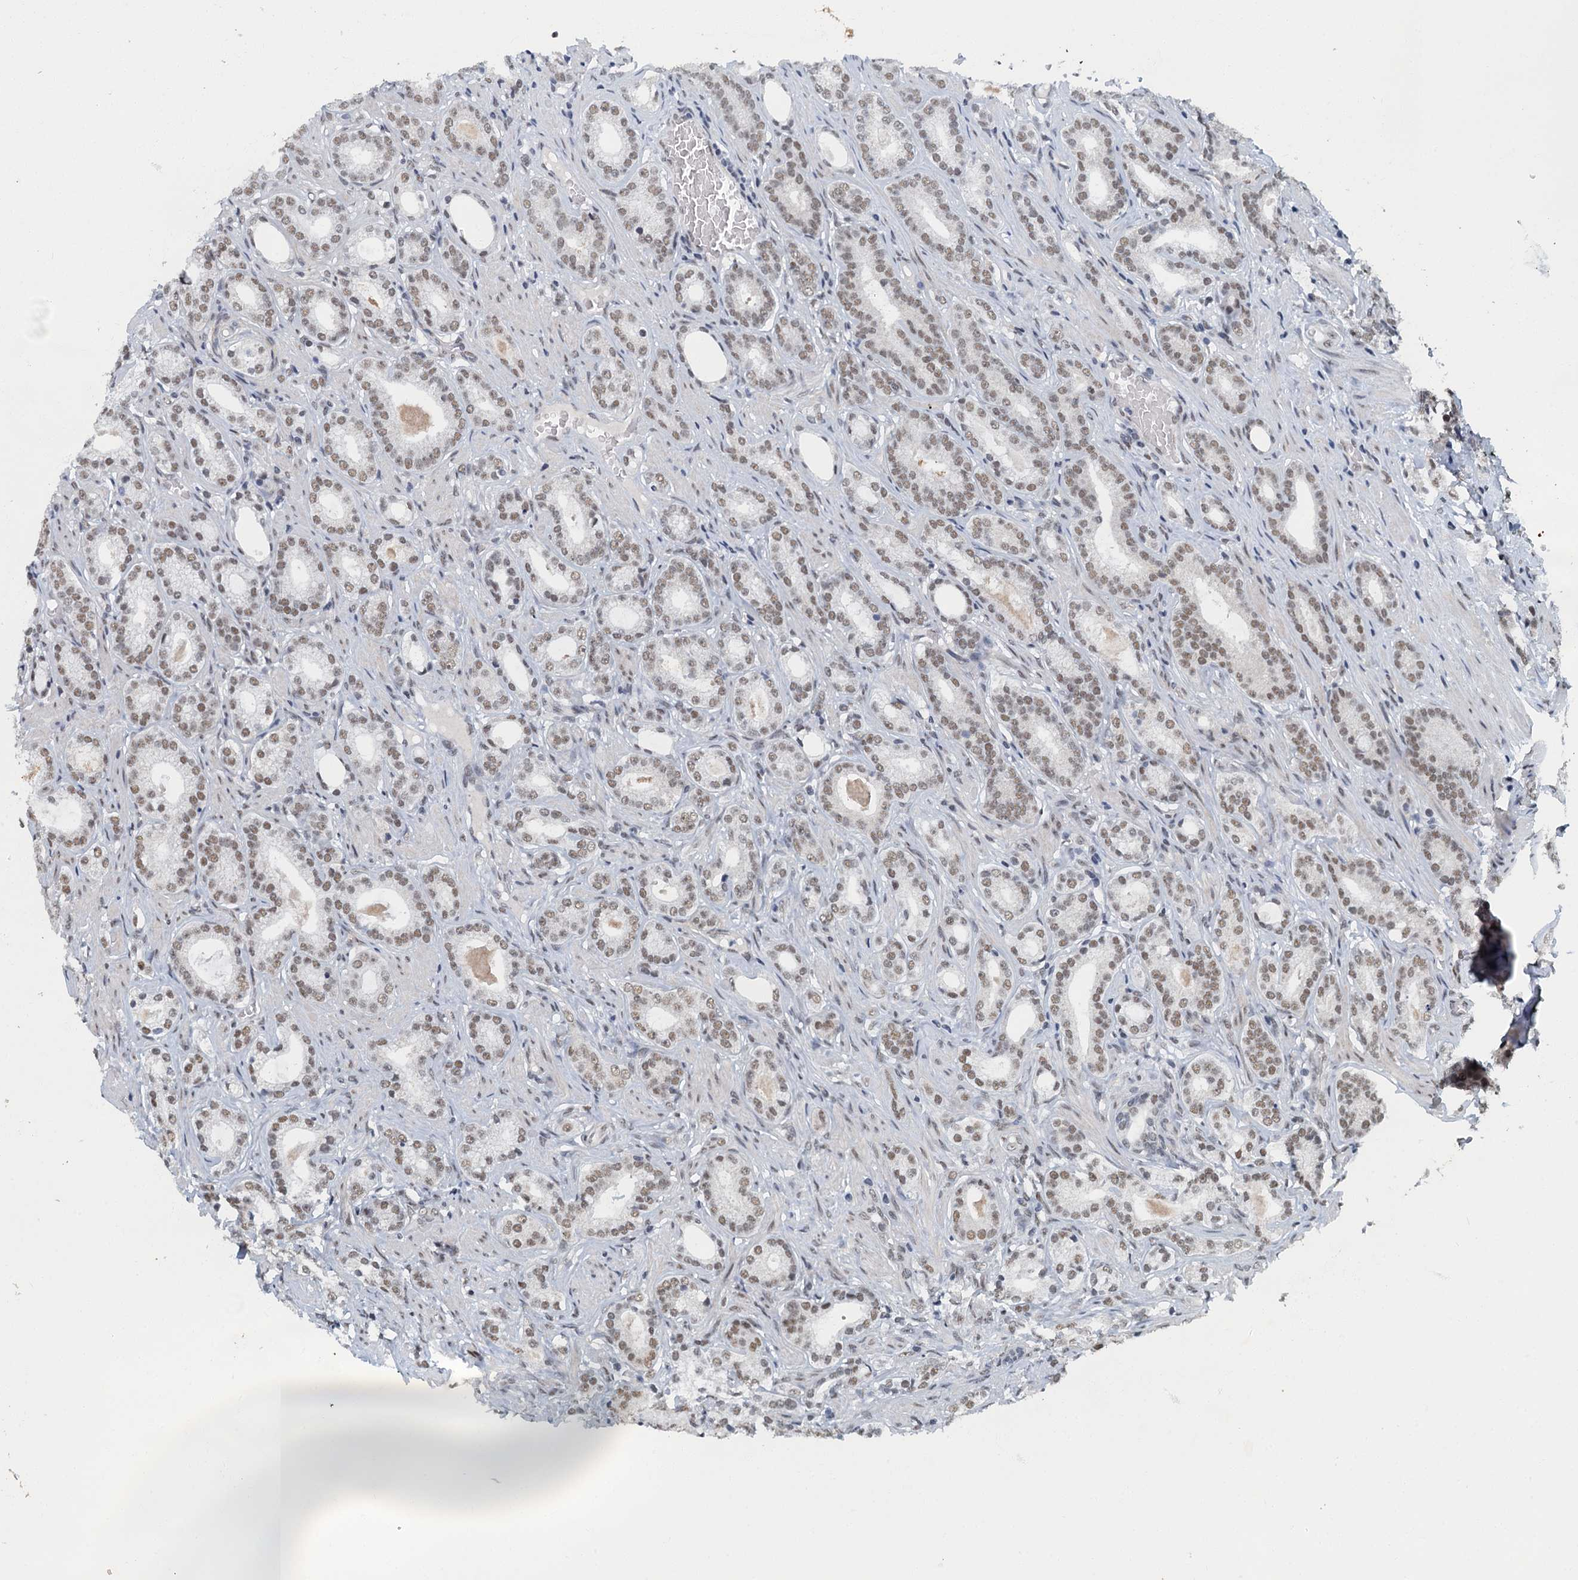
{"staining": {"intensity": "moderate", "quantity": "25%-75%", "location": "nuclear"}, "tissue": "prostate cancer", "cell_type": "Tumor cells", "image_type": "cancer", "snomed": [{"axis": "morphology", "description": "Adenocarcinoma, Low grade"}, {"axis": "topography", "description": "Prostate"}], "caption": "Human prostate adenocarcinoma (low-grade) stained for a protein (brown) exhibits moderate nuclear positive positivity in approximately 25%-75% of tumor cells.", "gene": "GADL1", "patient": {"sex": "male", "age": 71}}